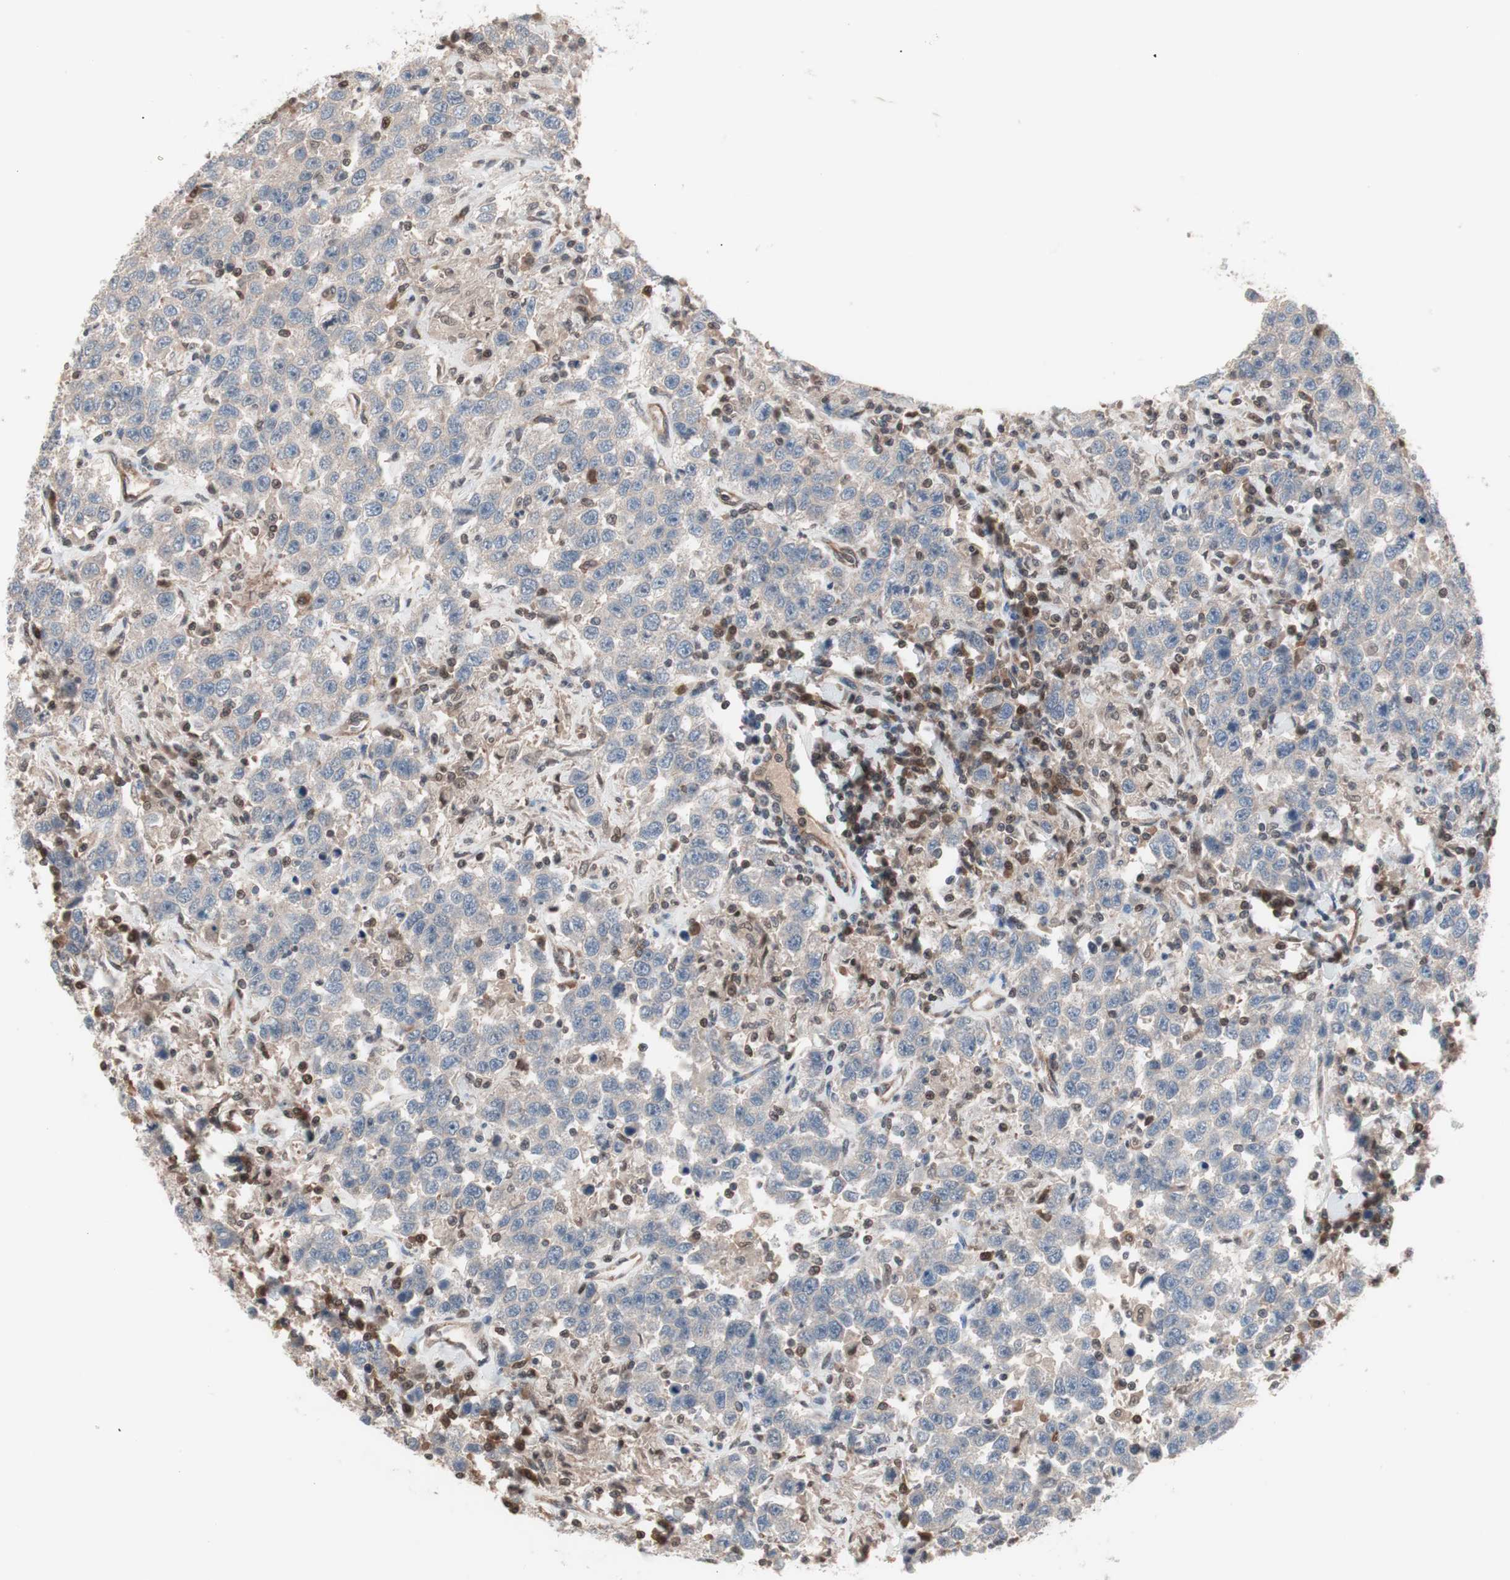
{"staining": {"intensity": "negative", "quantity": "none", "location": "none"}, "tissue": "testis cancer", "cell_type": "Tumor cells", "image_type": "cancer", "snomed": [{"axis": "morphology", "description": "Seminoma, NOS"}, {"axis": "topography", "description": "Testis"}], "caption": "A photomicrograph of testis seminoma stained for a protein reveals no brown staining in tumor cells.", "gene": "IRS1", "patient": {"sex": "male", "age": 41}}